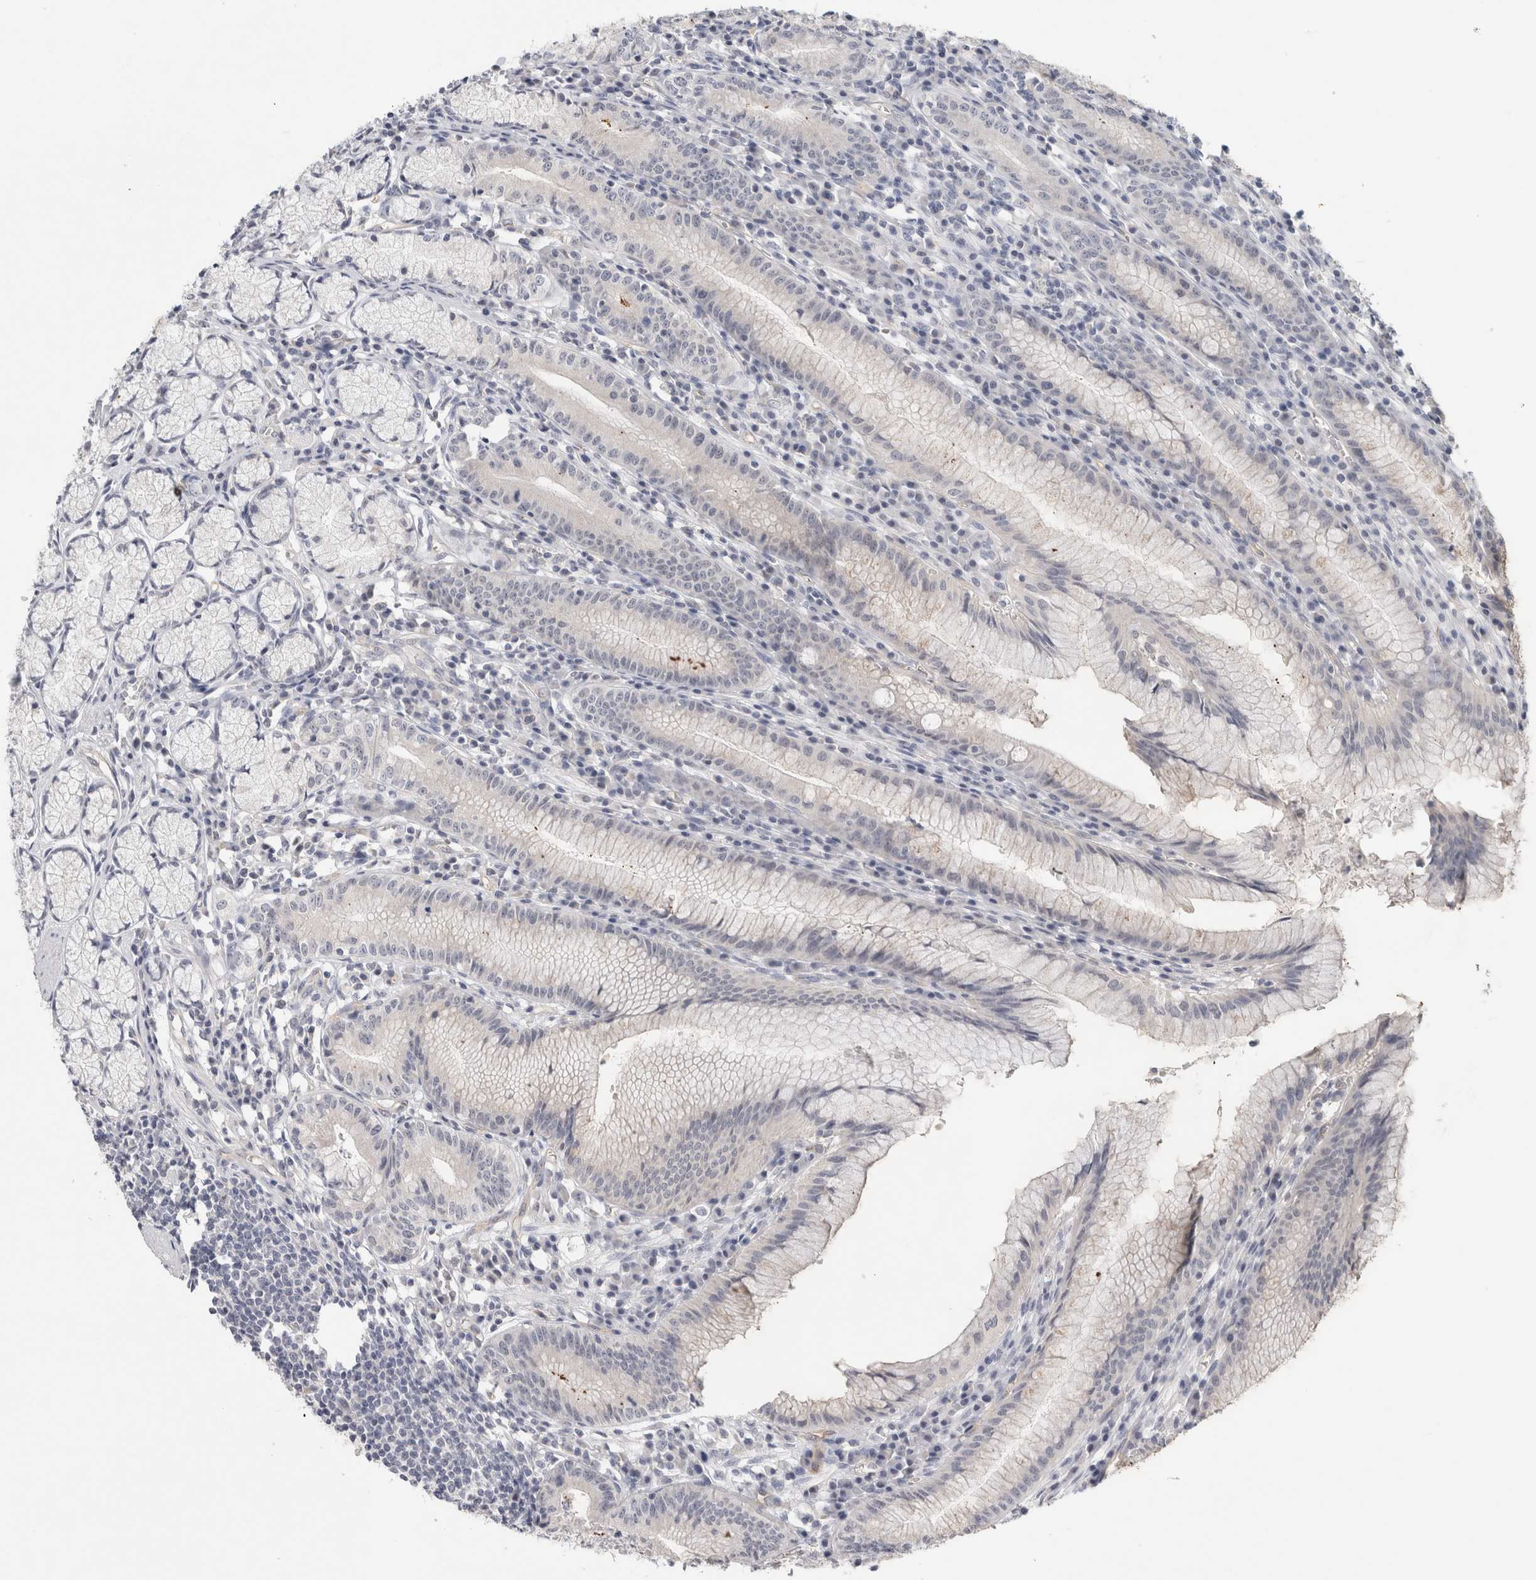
{"staining": {"intensity": "weak", "quantity": "<25%", "location": "cytoplasmic/membranous"}, "tissue": "stomach", "cell_type": "Glandular cells", "image_type": "normal", "snomed": [{"axis": "morphology", "description": "Normal tissue, NOS"}, {"axis": "topography", "description": "Stomach"}], "caption": "This is an IHC image of normal stomach. There is no positivity in glandular cells.", "gene": "TONSL", "patient": {"sex": "male", "age": 55}}